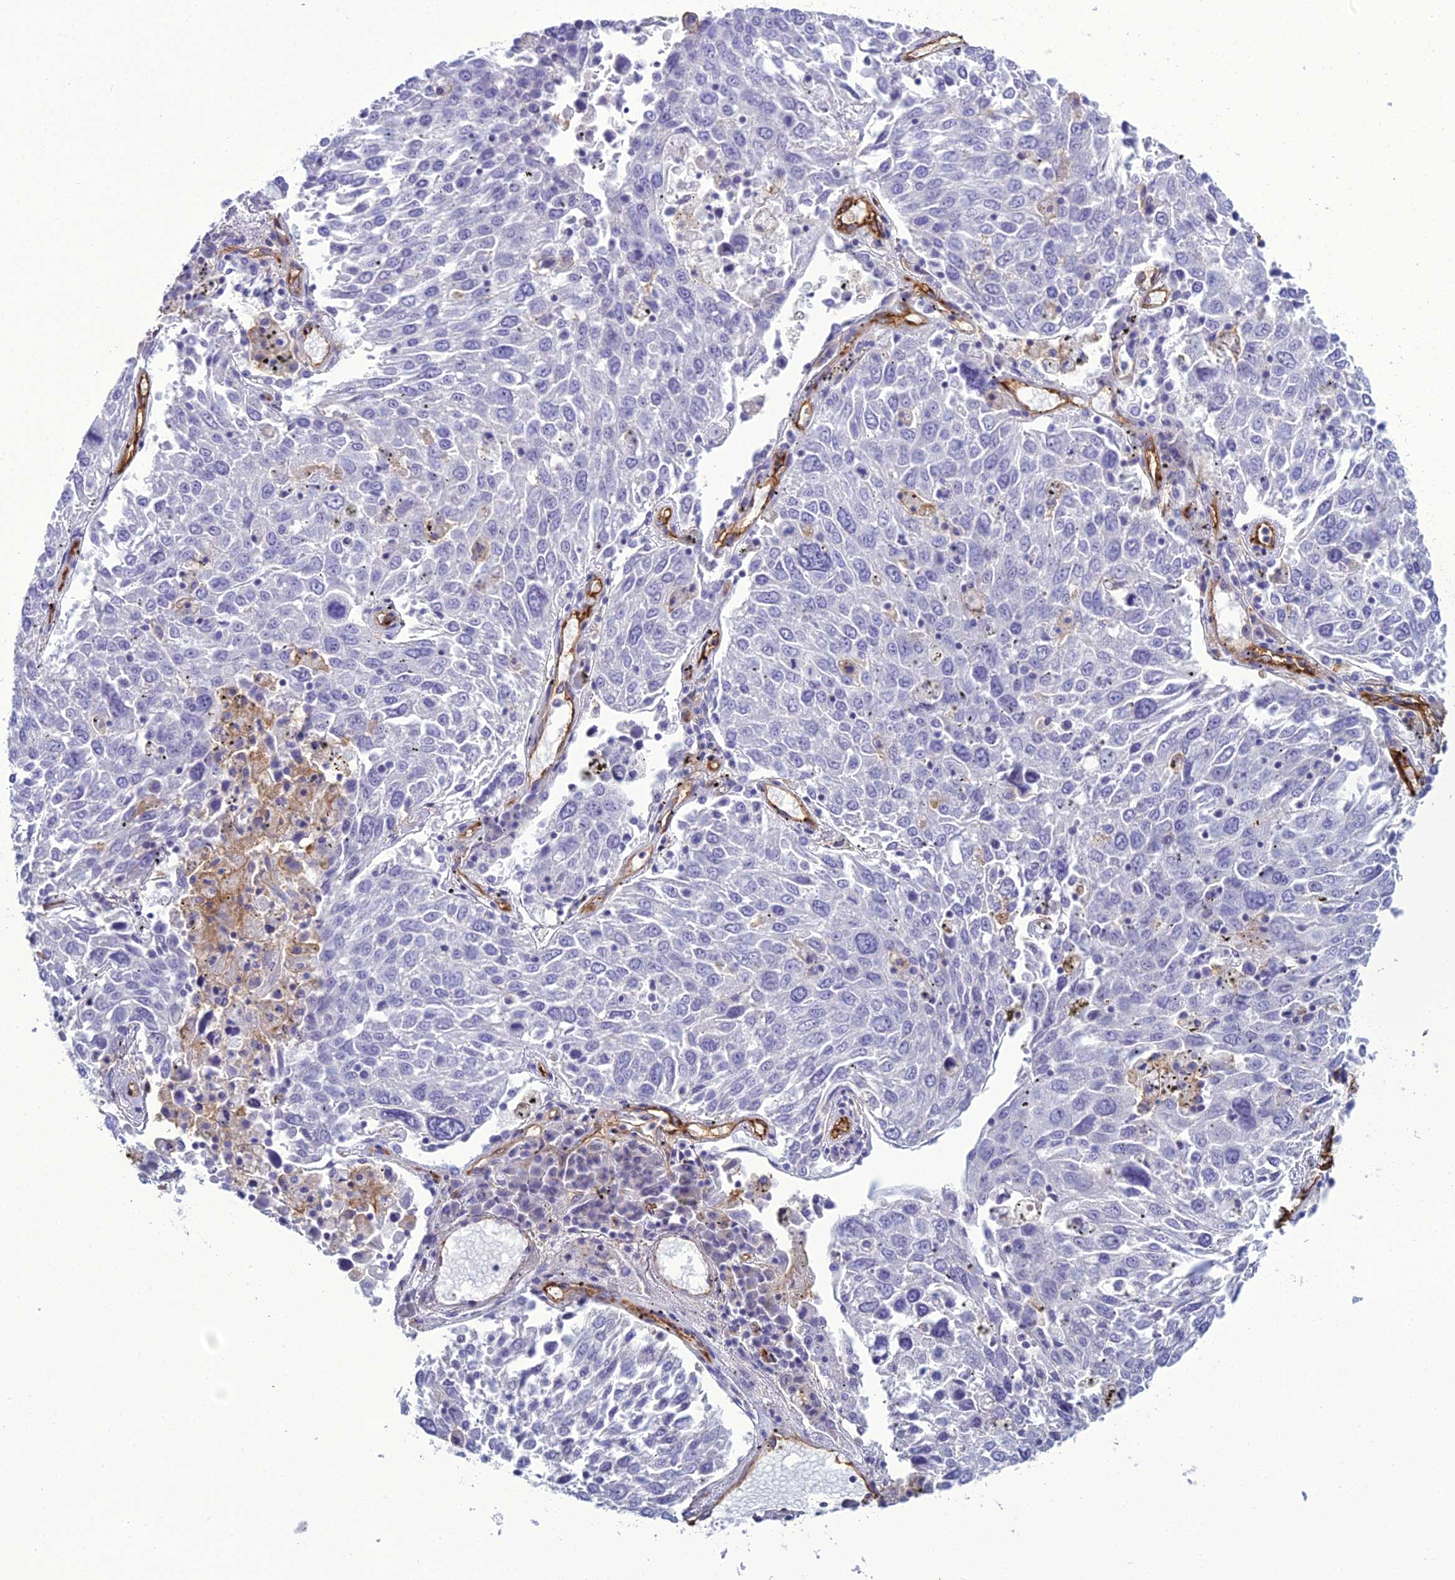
{"staining": {"intensity": "negative", "quantity": "none", "location": "none"}, "tissue": "lung cancer", "cell_type": "Tumor cells", "image_type": "cancer", "snomed": [{"axis": "morphology", "description": "Squamous cell carcinoma, NOS"}, {"axis": "topography", "description": "Lung"}], "caption": "Tumor cells show no significant positivity in lung squamous cell carcinoma.", "gene": "ACE", "patient": {"sex": "male", "age": 65}}